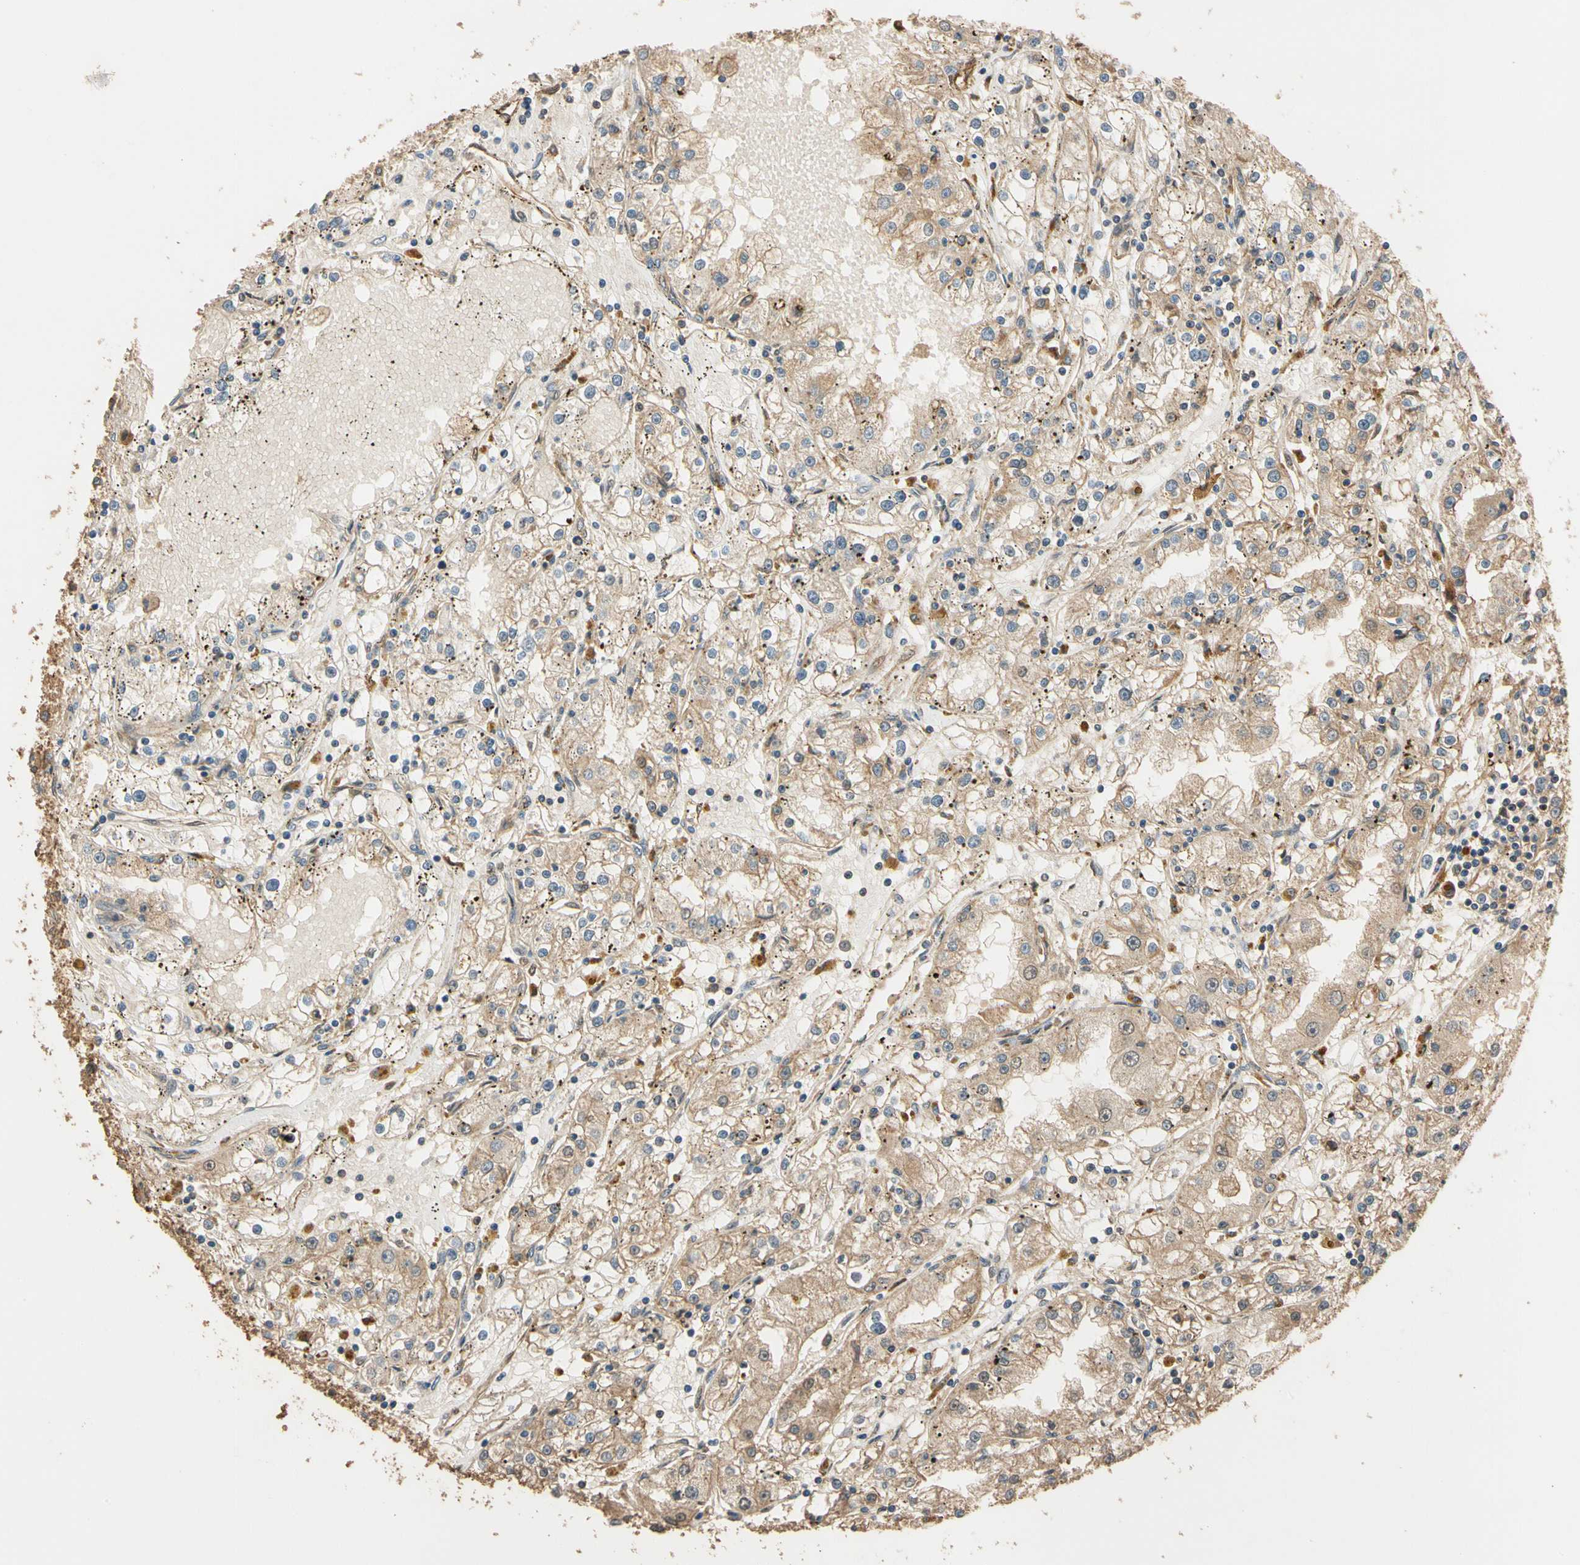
{"staining": {"intensity": "weak", "quantity": ">75%", "location": "cytoplasmic/membranous"}, "tissue": "renal cancer", "cell_type": "Tumor cells", "image_type": "cancer", "snomed": [{"axis": "morphology", "description": "Adenocarcinoma, NOS"}, {"axis": "topography", "description": "Kidney"}], "caption": "Protein analysis of renal adenocarcinoma tissue displays weak cytoplasmic/membranous staining in approximately >75% of tumor cells.", "gene": "MGRN1", "patient": {"sex": "male", "age": 56}}